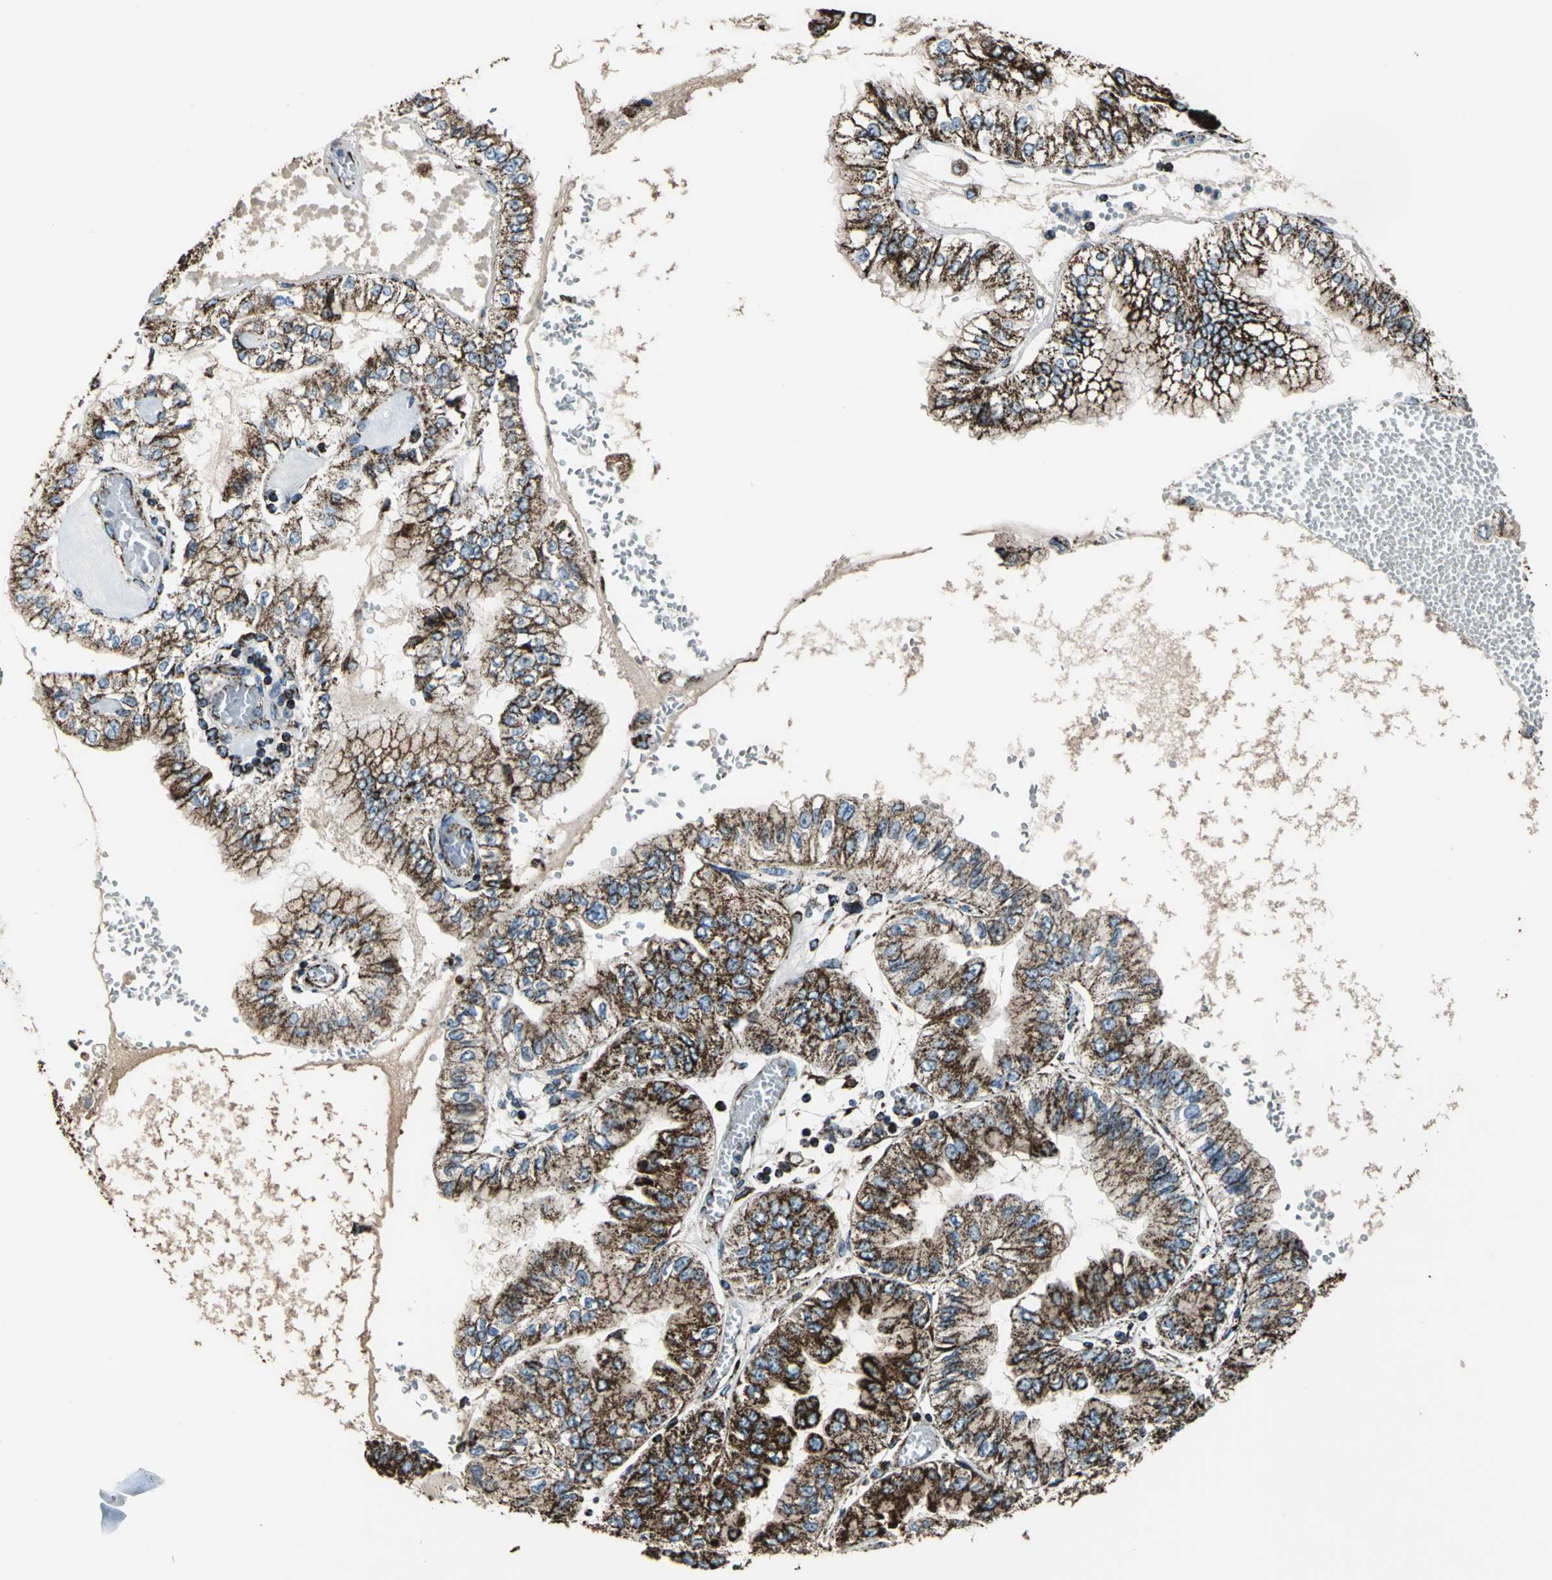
{"staining": {"intensity": "strong", "quantity": ">75%", "location": "cytoplasmic/membranous"}, "tissue": "liver cancer", "cell_type": "Tumor cells", "image_type": "cancer", "snomed": [{"axis": "morphology", "description": "Cholangiocarcinoma"}, {"axis": "topography", "description": "Liver"}], "caption": "Immunohistochemistry (IHC) (DAB (3,3'-diaminobenzidine)) staining of liver cancer displays strong cytoplasmic/membranous protein expression in about >75% of tumor cells. (DAB = brown stain, brightfield microscopy at high magnification).", "gene": "ECH1", "patient": {"sex": "female", "age": 79}}